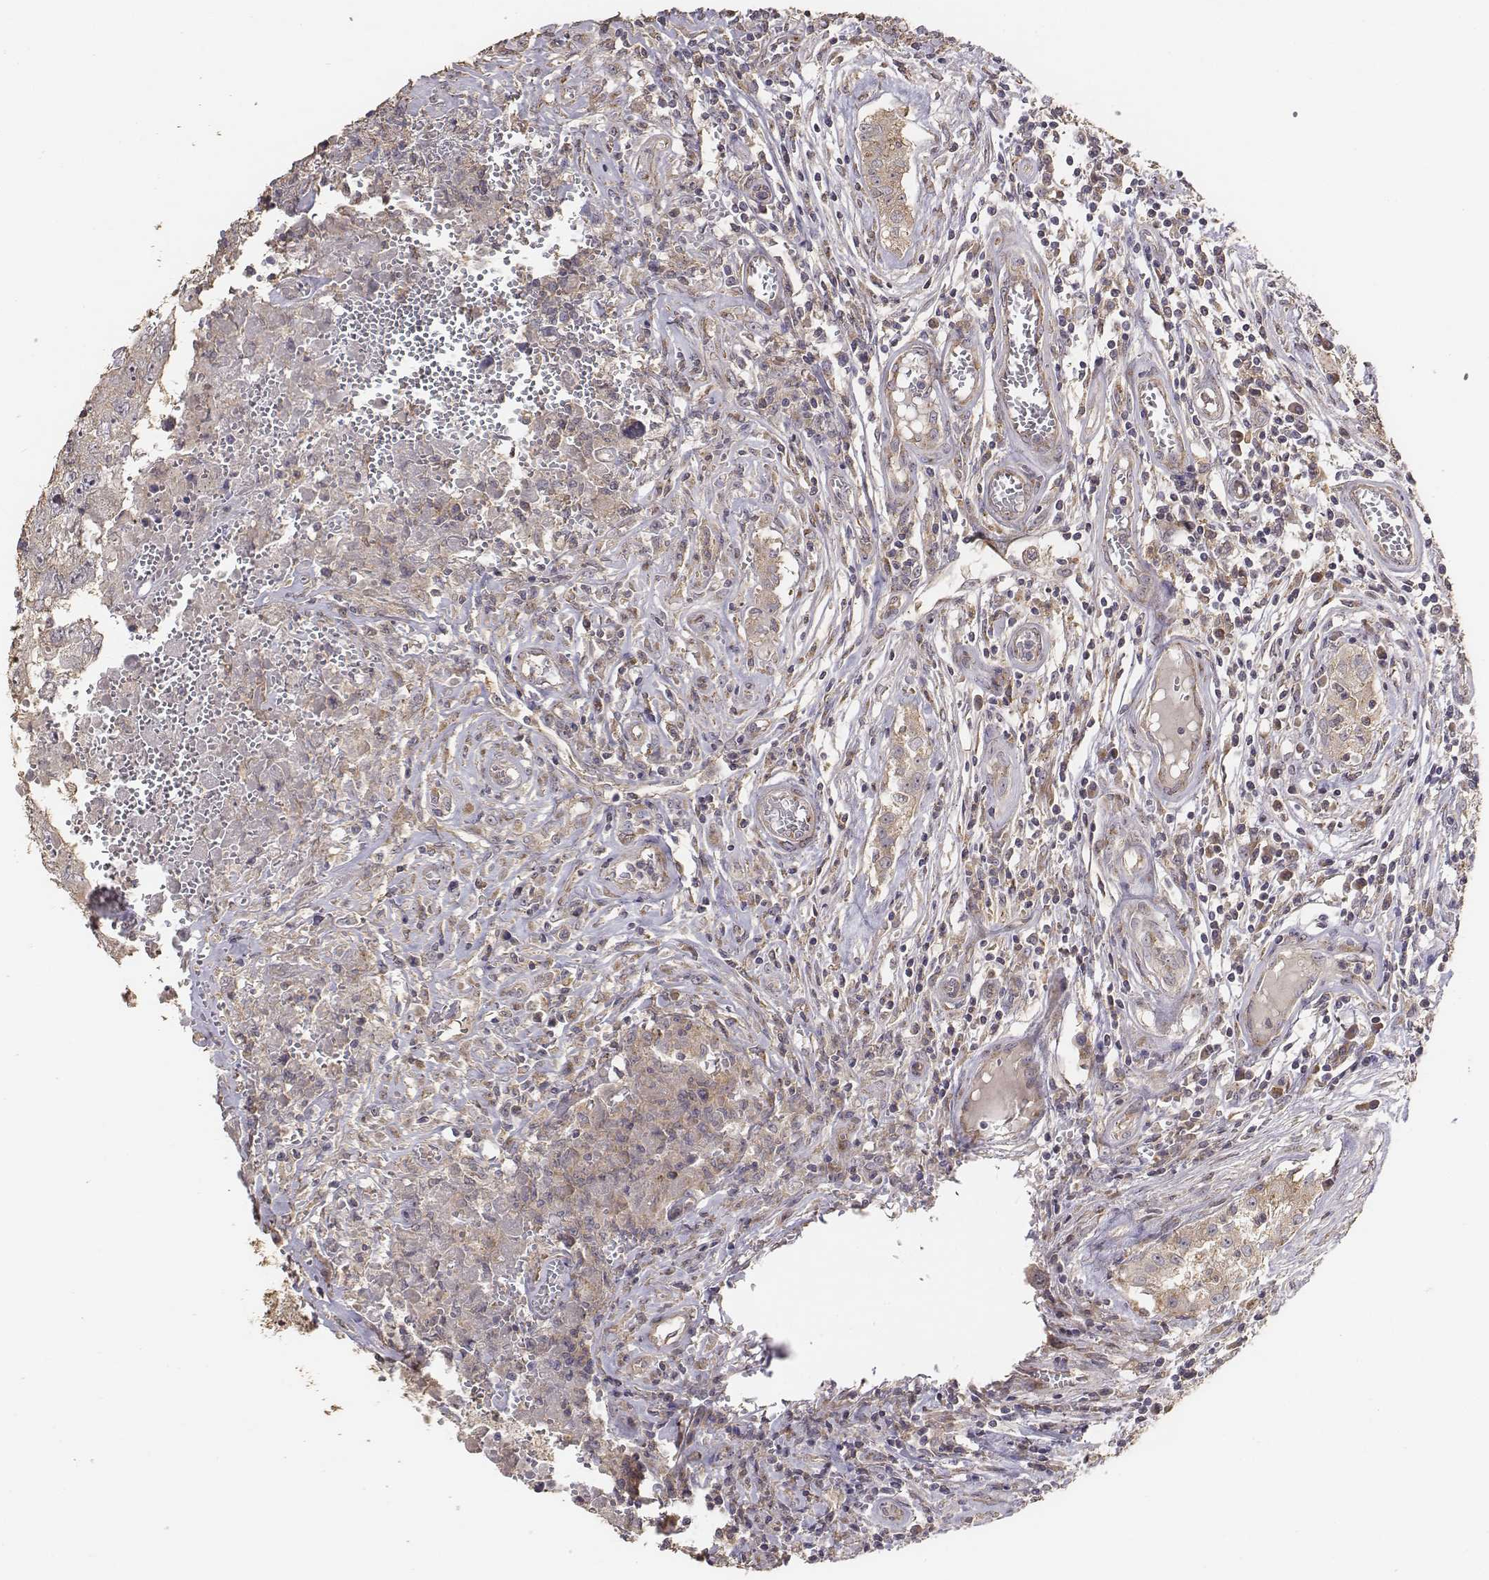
{"staining": {"intensity": "weak", "quantity": ">75%", "location": "cytoplasmic/membranous"}, "tissue": "testis cancer", "cell_type": "Tumor cells", "image_type": "cancer", "snomed": [{"axis": "morphology", "description": "Carcinoma, Embryonal, NOS"}, {"axis": "topography", "description": "Testis"}], "caption": "Approximately >75% of tumor cells in testis embryonal carcinoma display weak cytoplasmic/membranous protein expression as visualized by brown immunohistochemical staining.", "gene": "AP1B1", "patient": {"sex": "male", "age": 36}}